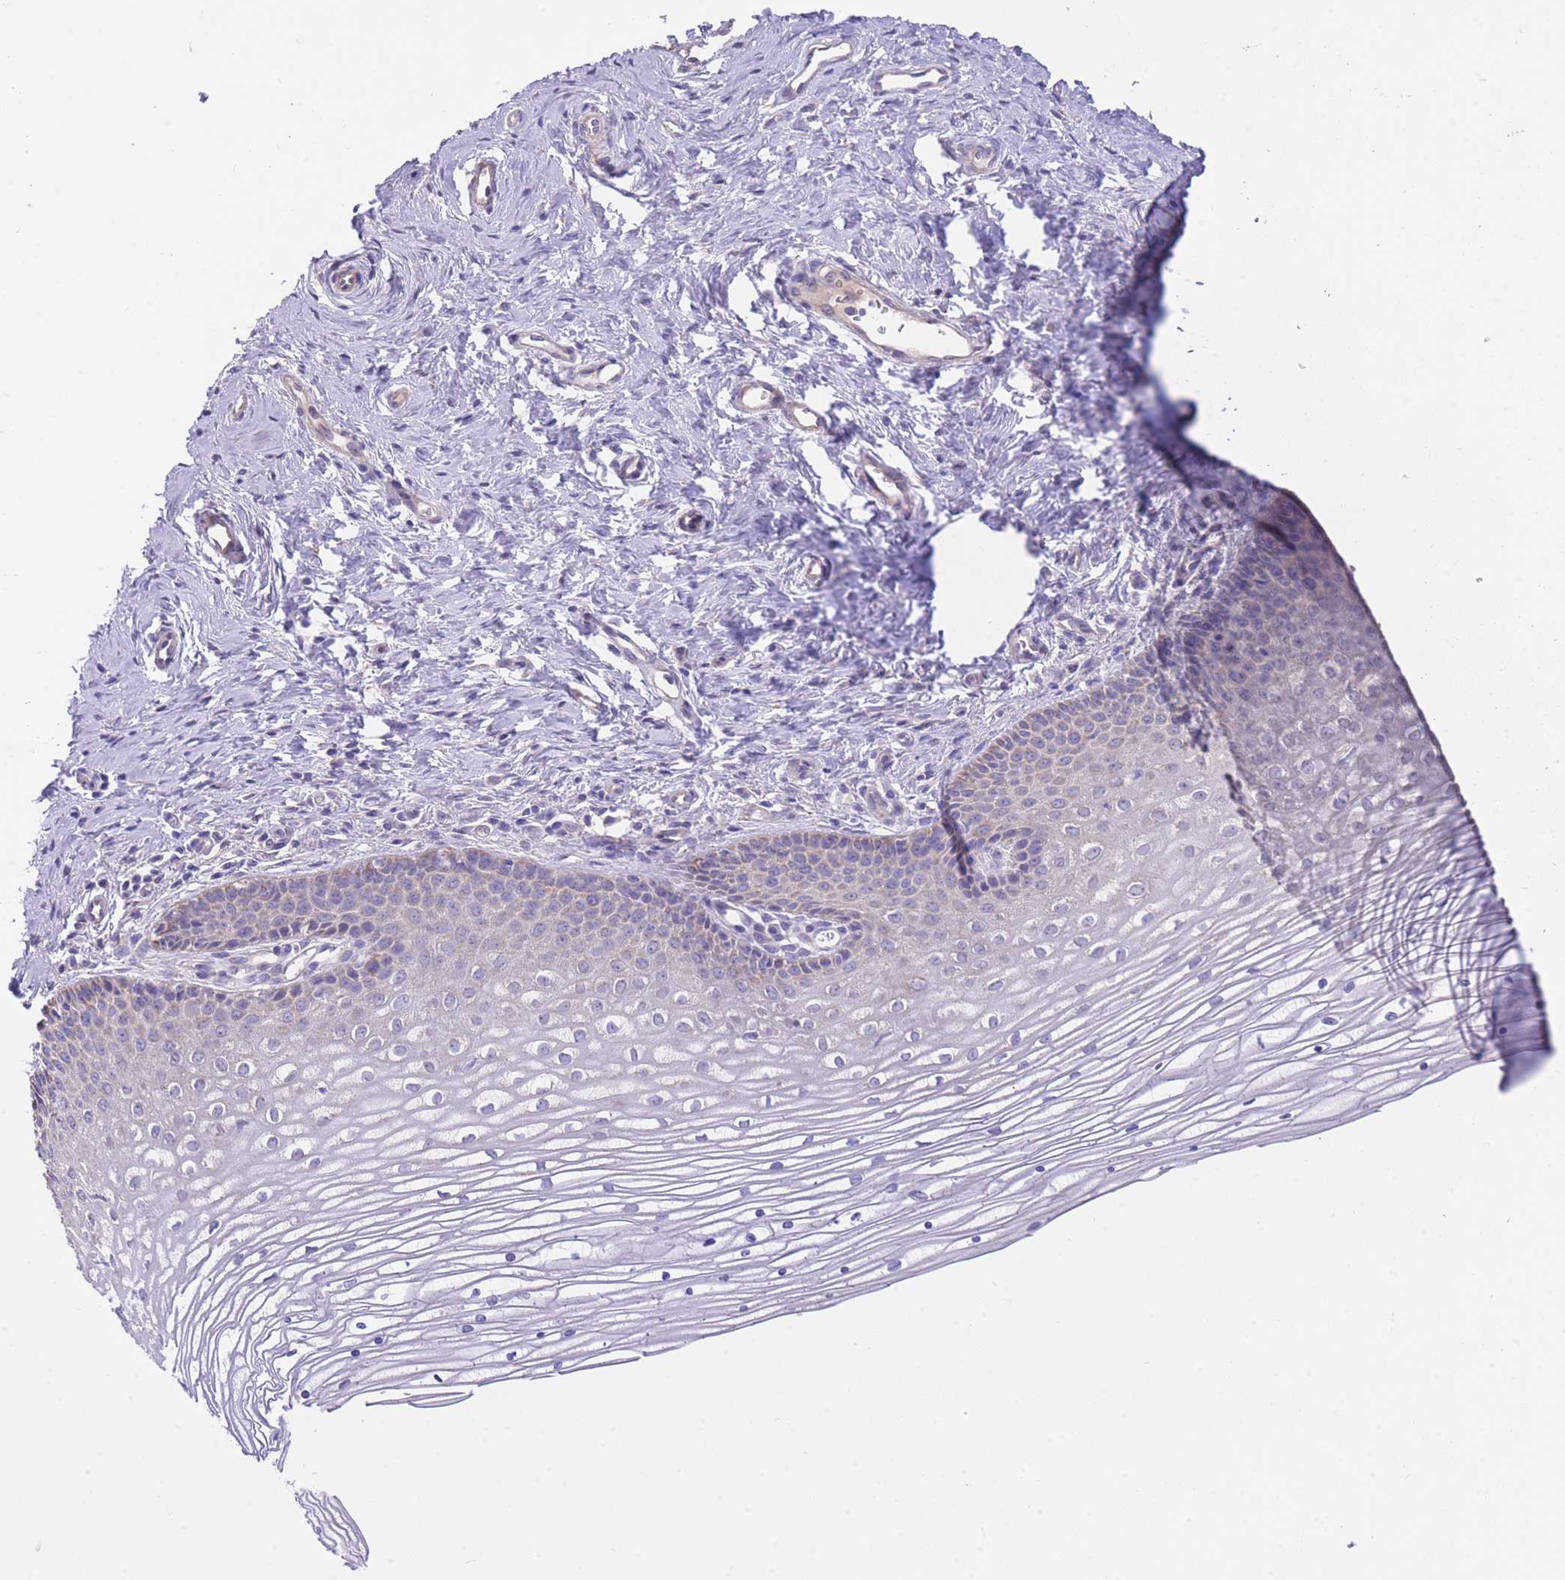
{"staining": {"intensity": "negative", "quantity": "none", "location": "none"}, "tissue": "cervix", "cell_type": "Glandular cells", "image_type": "normal", "snomed": [{"axis": "morphology", "description": "Normal tissue, NOS"}, {"axis": "topography", "description": "Cervix"}], "caption": "This is a micrograph of immunohistochemistry (IHC) staining of unremarkable cervix, which shows no staining in glandular cells. (Stains: DAB immunohistochemistry with hematoxylin counter stain, Microscopy: brightfield microscopy at high magnification).", "gene": "PGM1", "patient": {"sex": "female", "age": 47}}